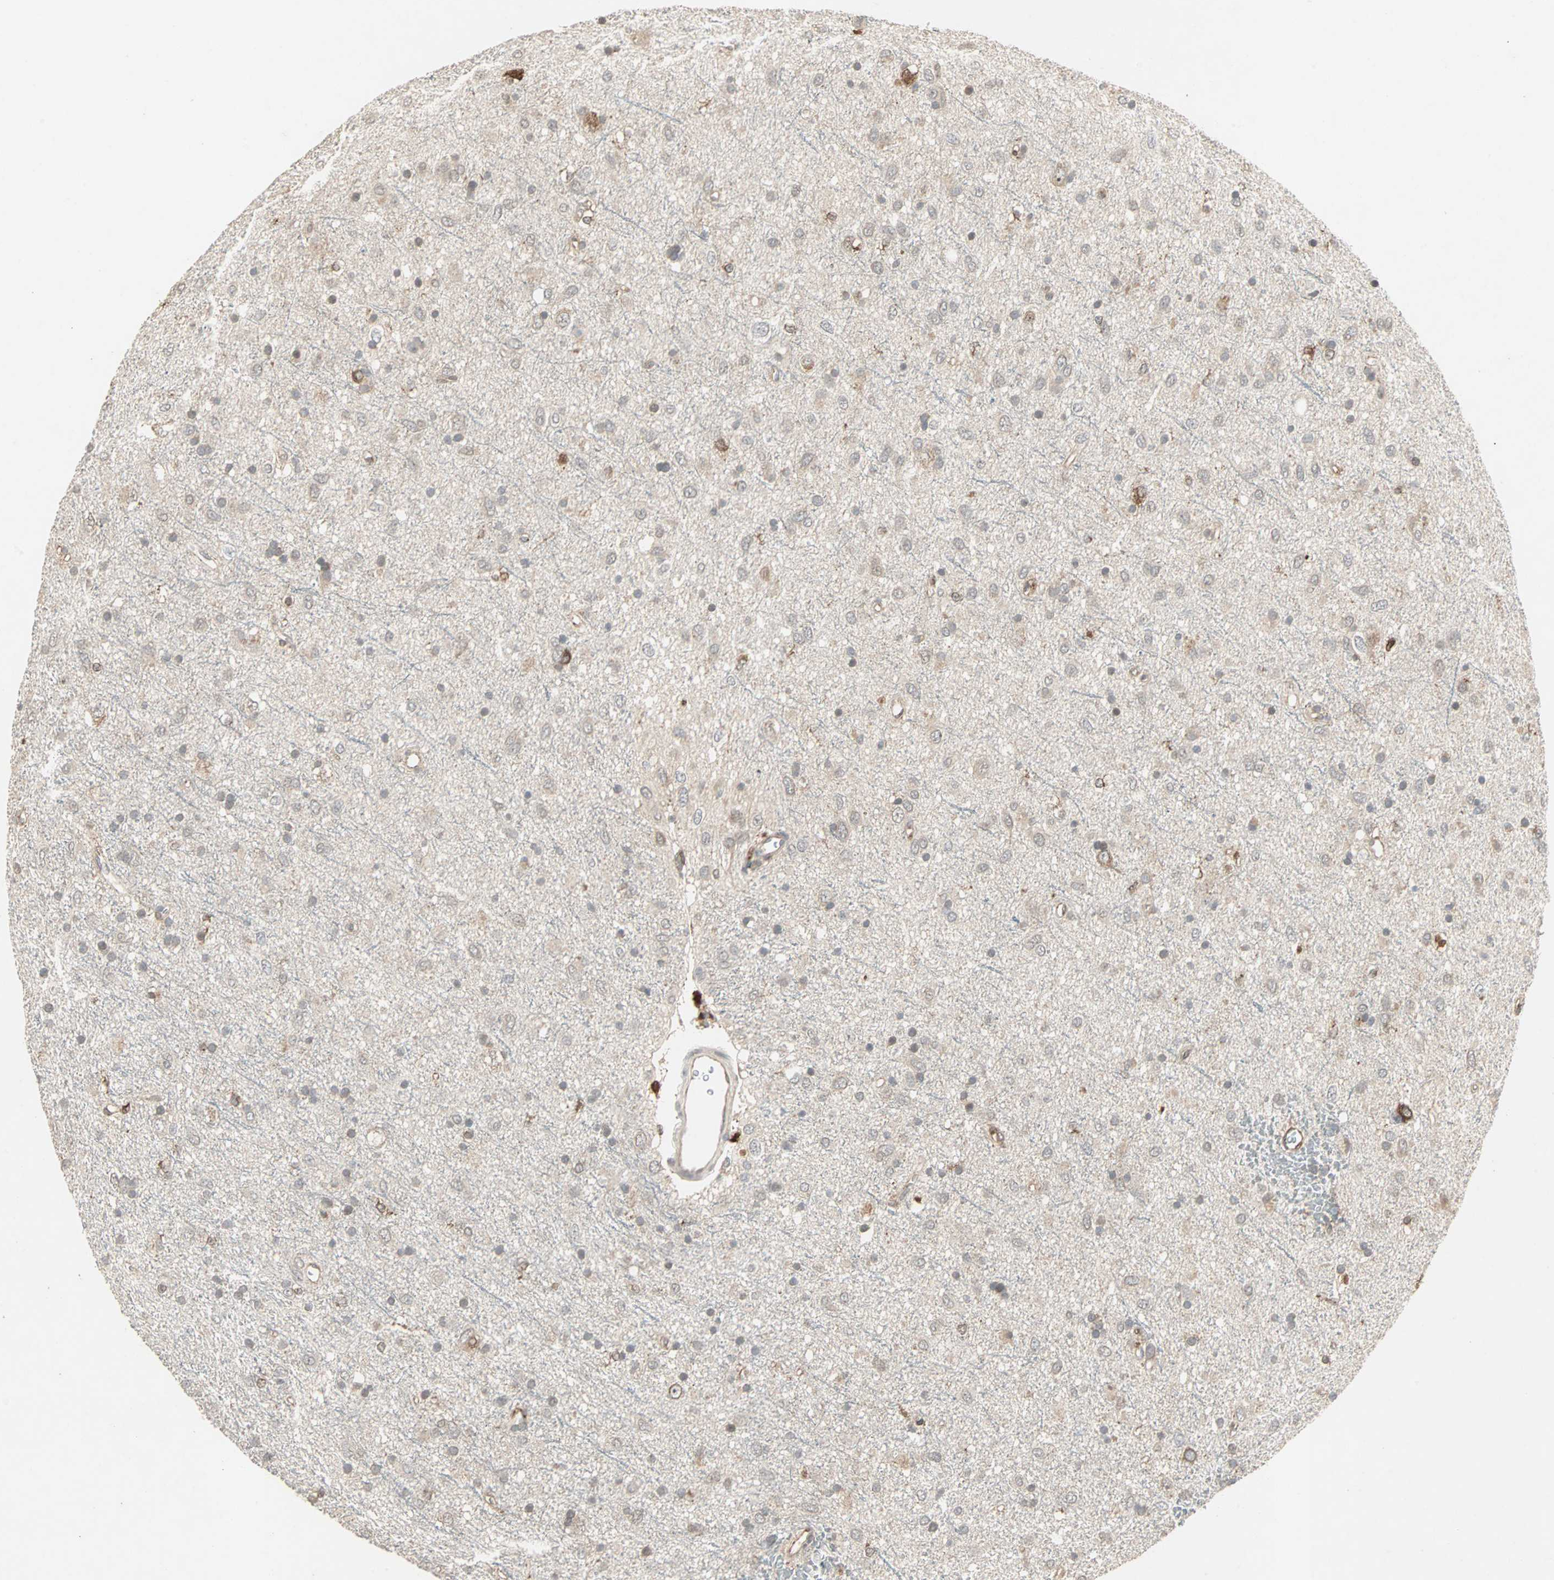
{"staining": {"intensity": "weak", "quantity": "<25%", "location": "cytoplasmic/membranous"}, "tissue": "glioma", "cell_type": "Tumor cells", "image_type": "cancer", "snomed": [{"axis": "morphology", "description": "Glioma, malignant, Low grade"}, {"axis": "topography", "description": "Brain"}], "caption": "Protein analysis of low-grade glioma (malignant) demonstrates no significant staining in tumor cells.", "gene": "TRPV4", "patient": {"sex": "male", "age": 77}}